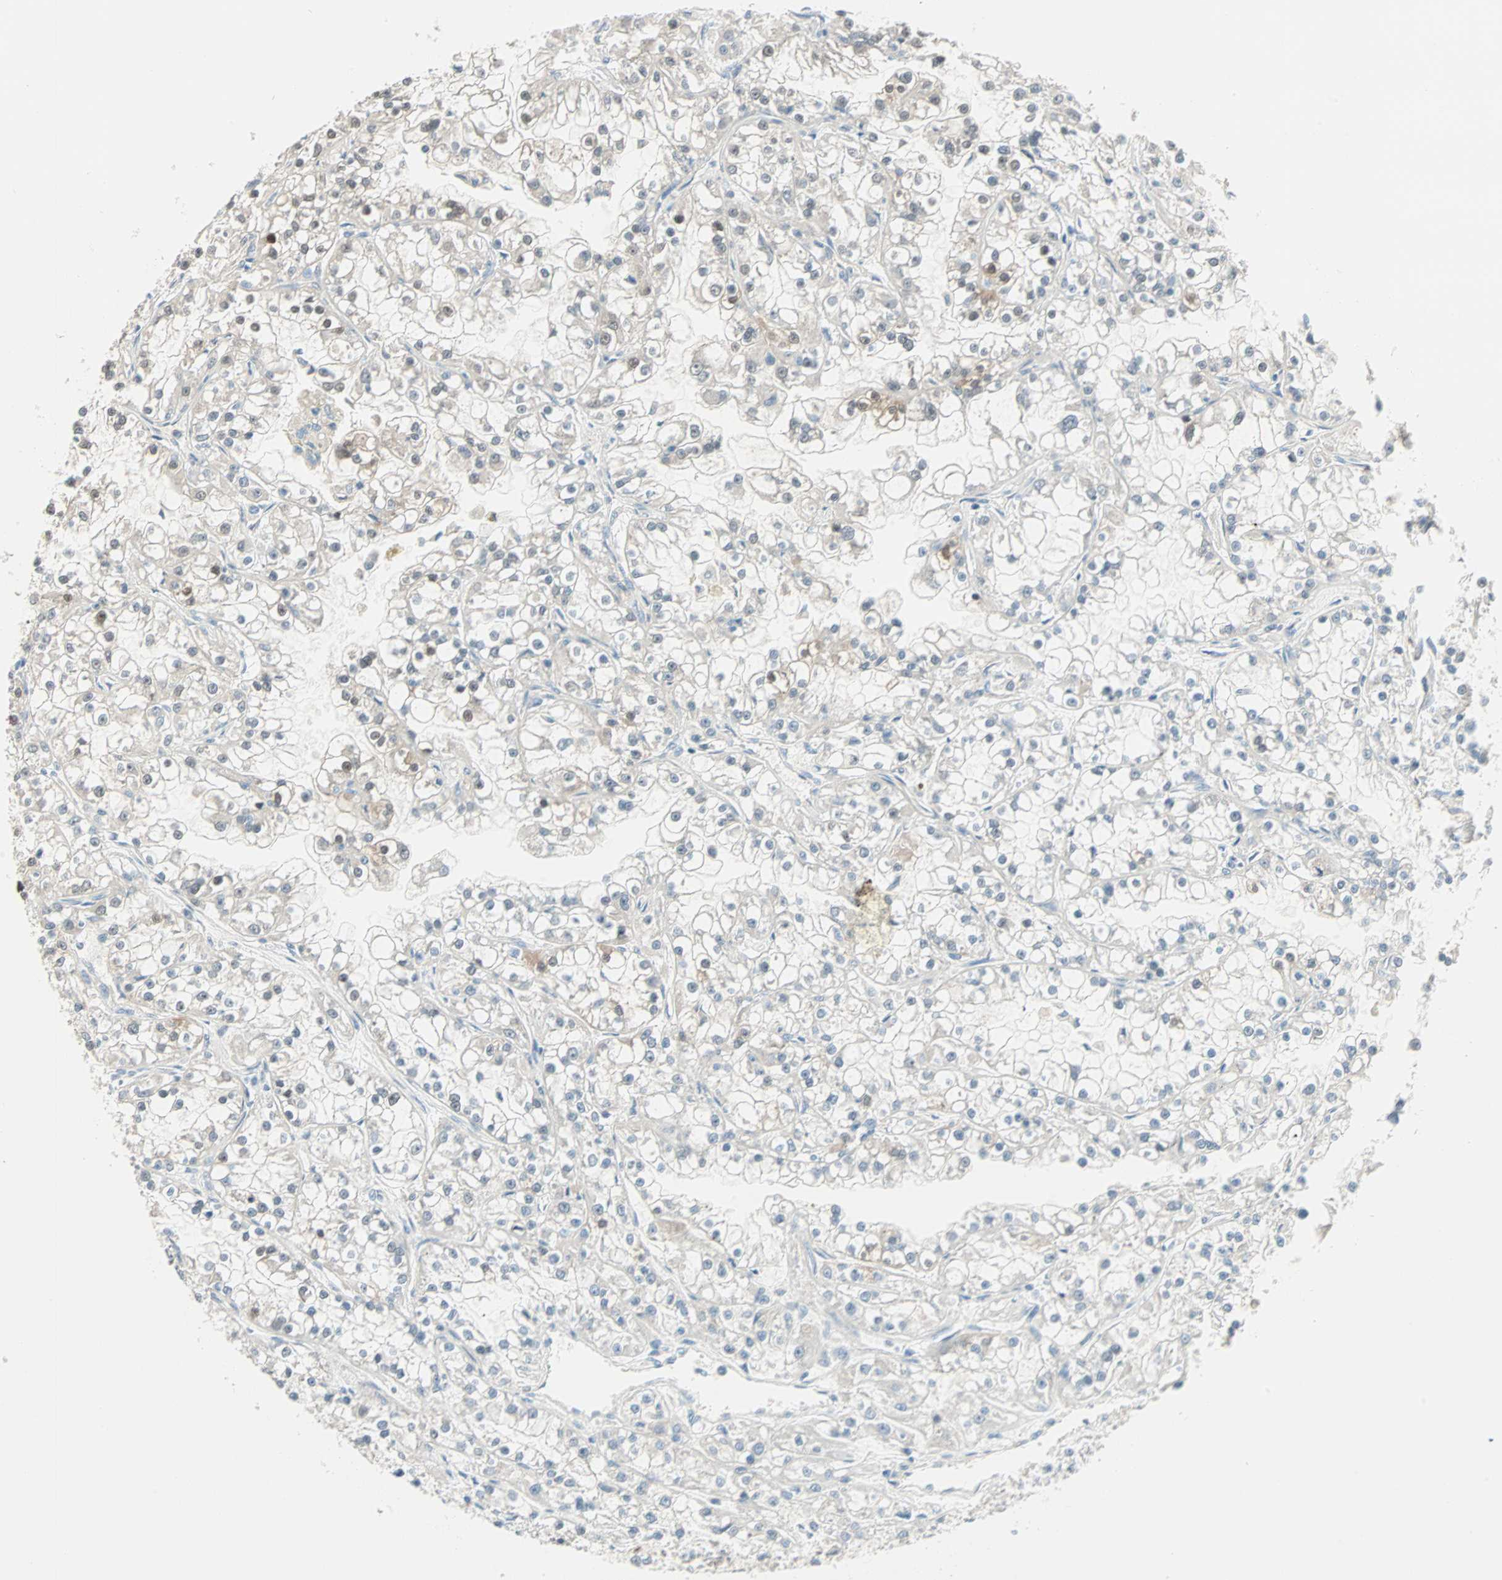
{"staining": {"intensity": "moderate", "quantity": "<25%", "location": "nuclear"}, "tissue": "renal cancer", "cell_type": "Tumor cells", "image_type": "cancer", "snomed": [{"axis": "morphology", "description": "Adenocarcinoma, NOS"}, {"axis": "topography", "description": "Kidney"}], "caption": "Adenocarcinoma (renal) stained with a protein marker reveals moderate staining in tumor cells.", "gene": "SULT1C2", "patient": {"sex": "female", "age": 52}}